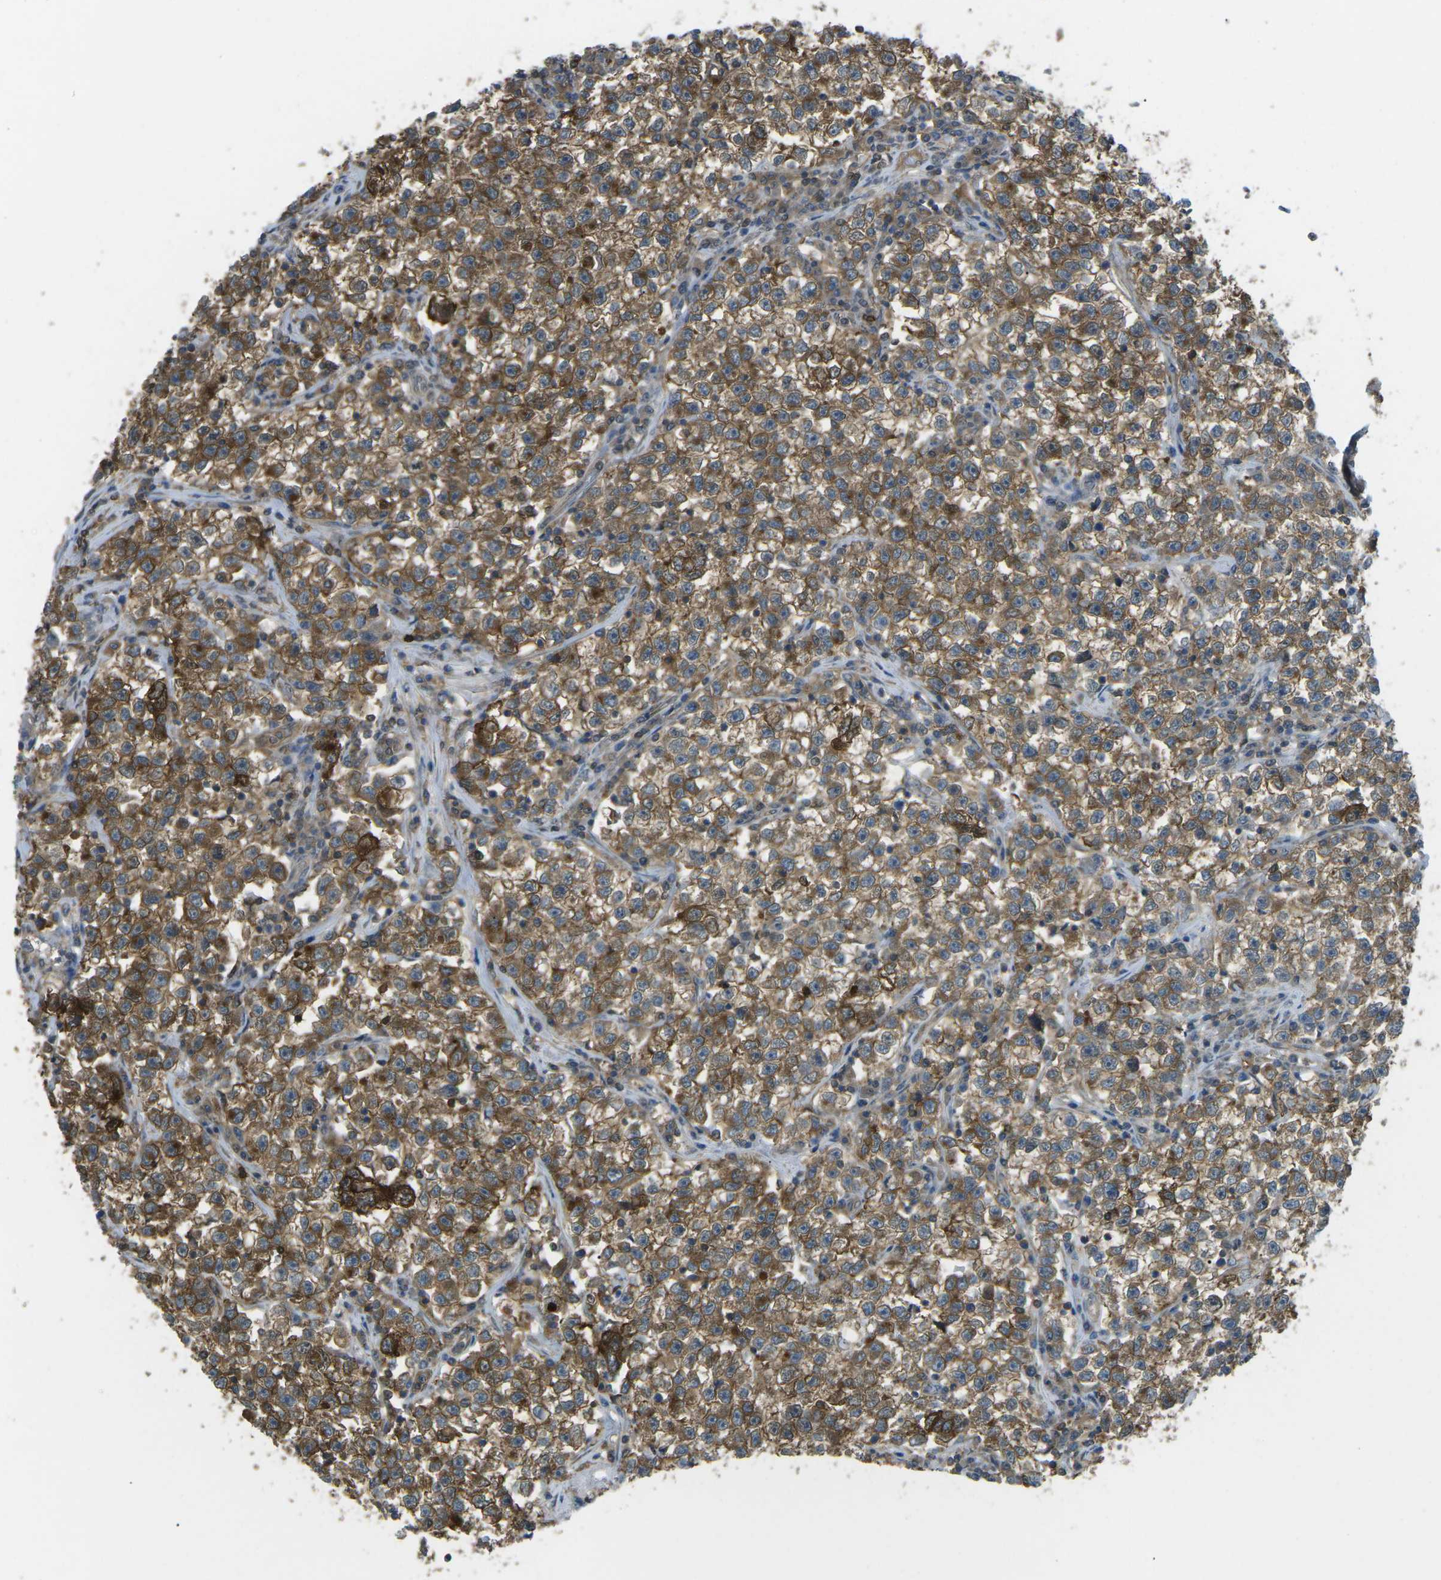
{"staining": {"intensity": "moderate", "quantity": ">75%", "location": "cytoplasmic/membranous"}, "tissue": "testis cancer", "cell_type": "Tumor cells", "image_type": "cancer", "snomed": [{"axis": "morphology", "description": "Seminoma, NOS"}, {"axis": "topography", "description": "Testis"}], "caption": "The micrograph shows staining of testis seminoma, revealing moderate cytoplasmic/membranous protein staining (brown color) within tumor cells.", "gene": "PIEZO2", "patient": {"sex": "male", "age": 22}}